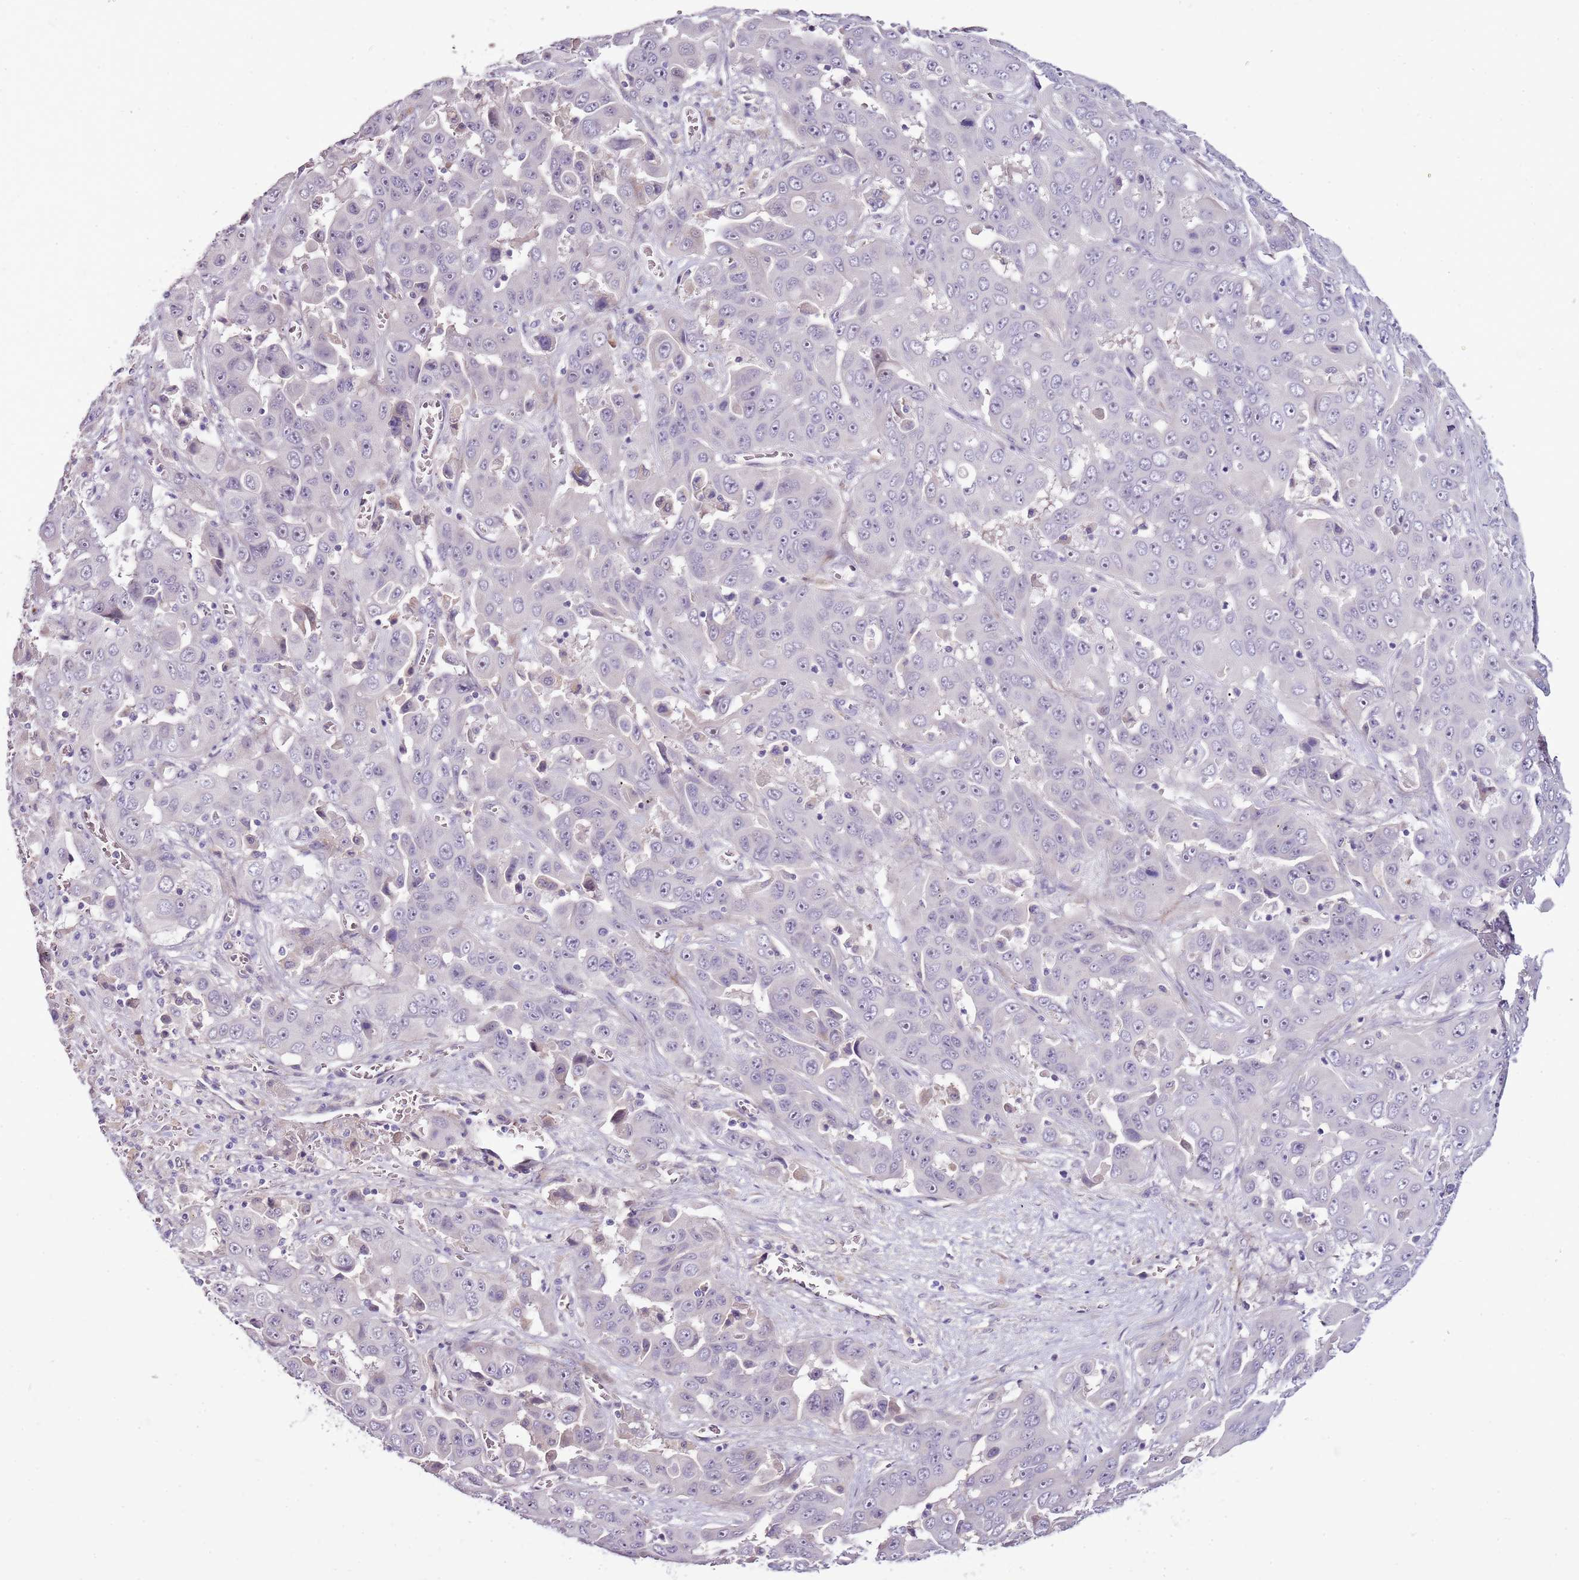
{"staining": {"intensity": "negative", "quantity": "none", "location": "none"}, "tissue": "liver cancer", "cell_type": "Tumor cells", "image_type": "cancer", "snomed": [{"axis": "morphology", "description": "Cholangiocarcinoma"}, {"axis": "topography", "description": "Liver"}], "caption": "IHC image of liver cholangiocarcinoma stained for a protein (brown), which exhibits no expression in tumor cells.", "gene": "NKX2-3", "patient": {"sex": "female", "age": 52}}